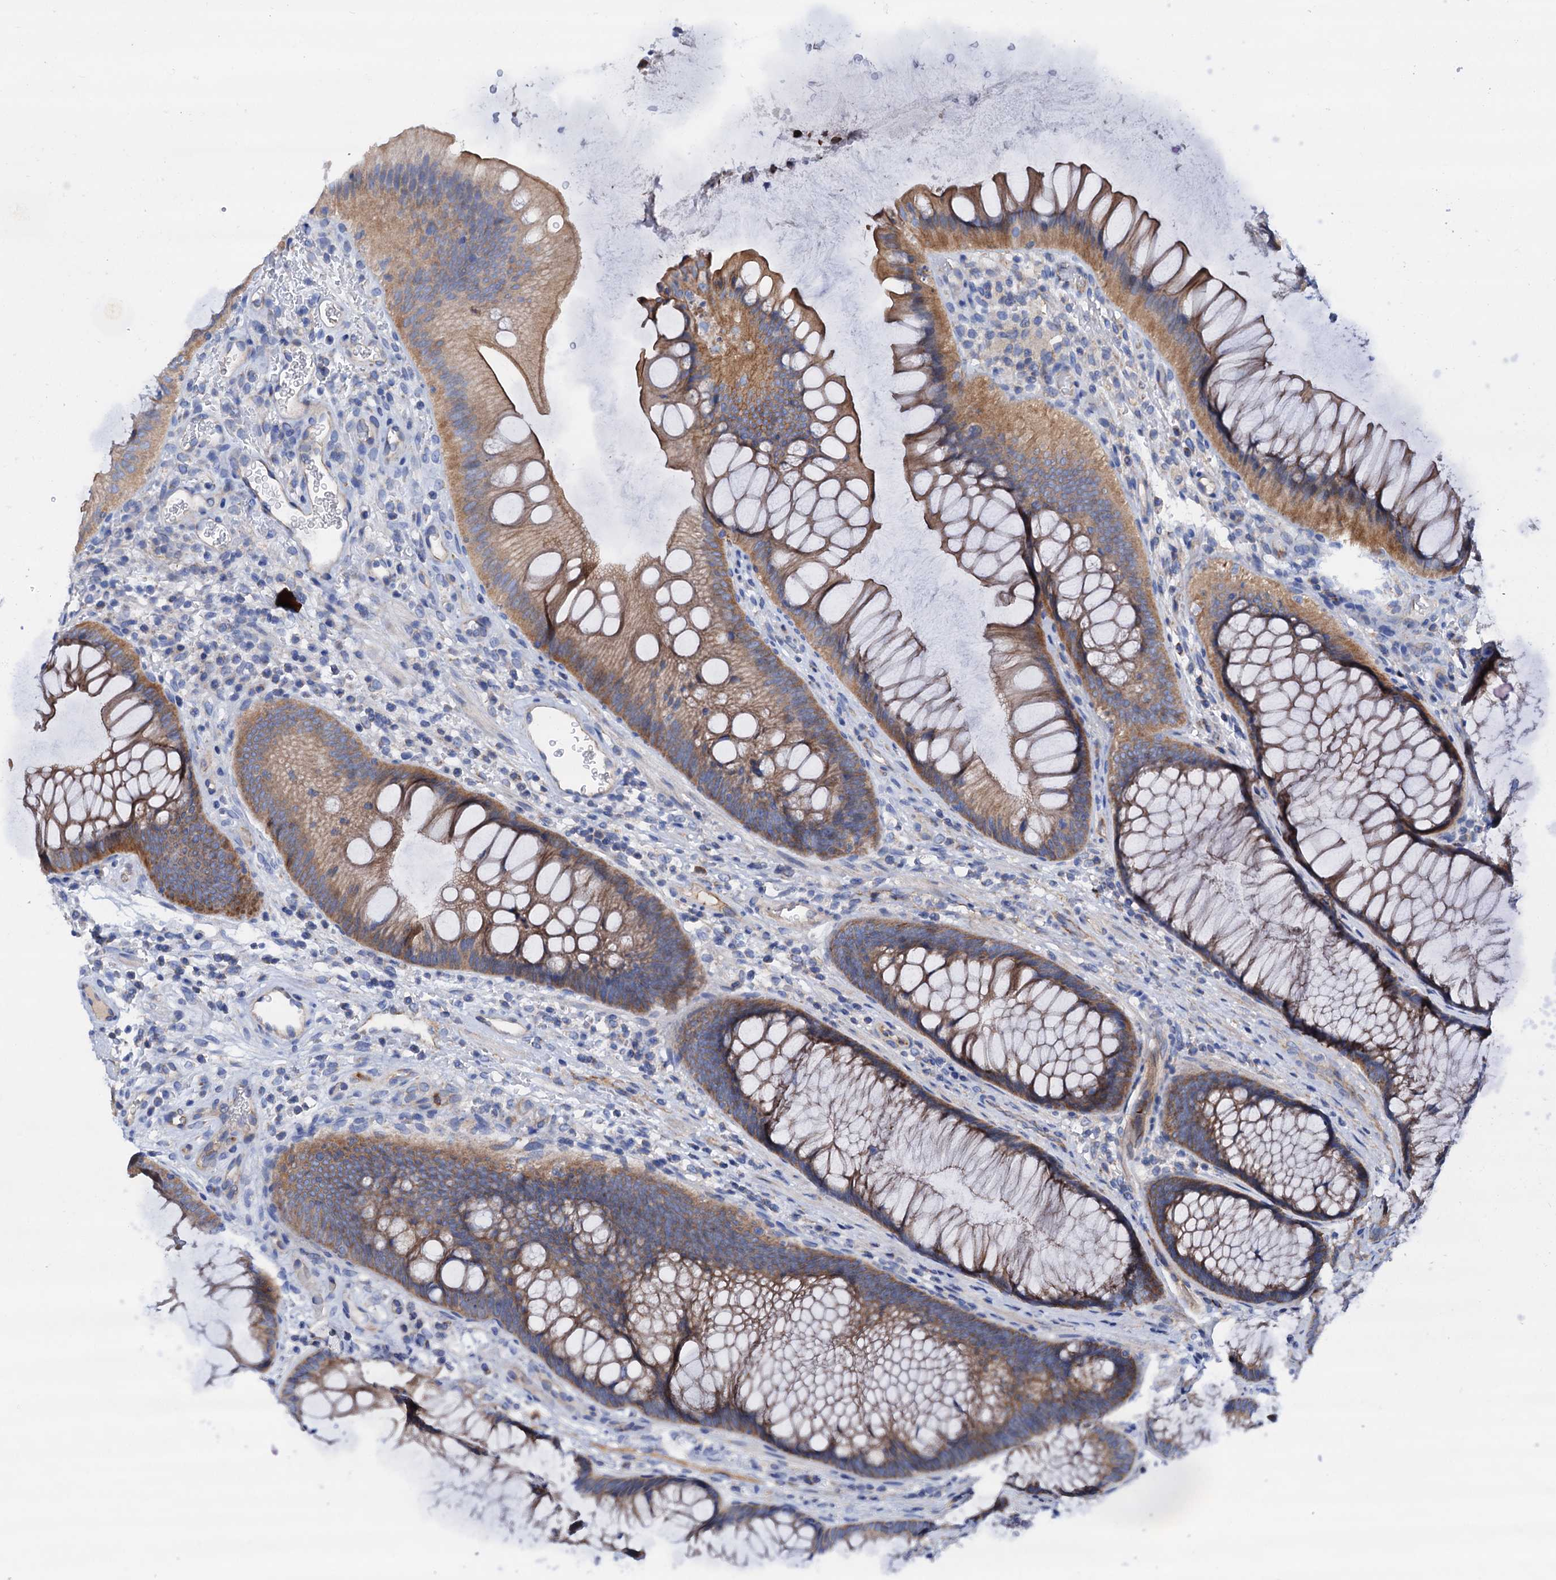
{"staining": {"intensity": "weak", "quantity": "25%-75%", "location": "cytoplasmic/membranous"}, "tissue": "colon", "cell_type": "Endothelial cells", "image_type": "normal", "snomed": [{"axis": "morphology", "description": "Normal tissue, NOS"}, {"axis": "topography", "description": "Colon"}], "caption": "Immunohistochemical staining of normal colon displays low levels of weak cytoplasmic/membranous positivity in about 25%-75% of endothelial cells.", "gene": "RASSF9", "patient": {"sex": "female", "age": 82}}